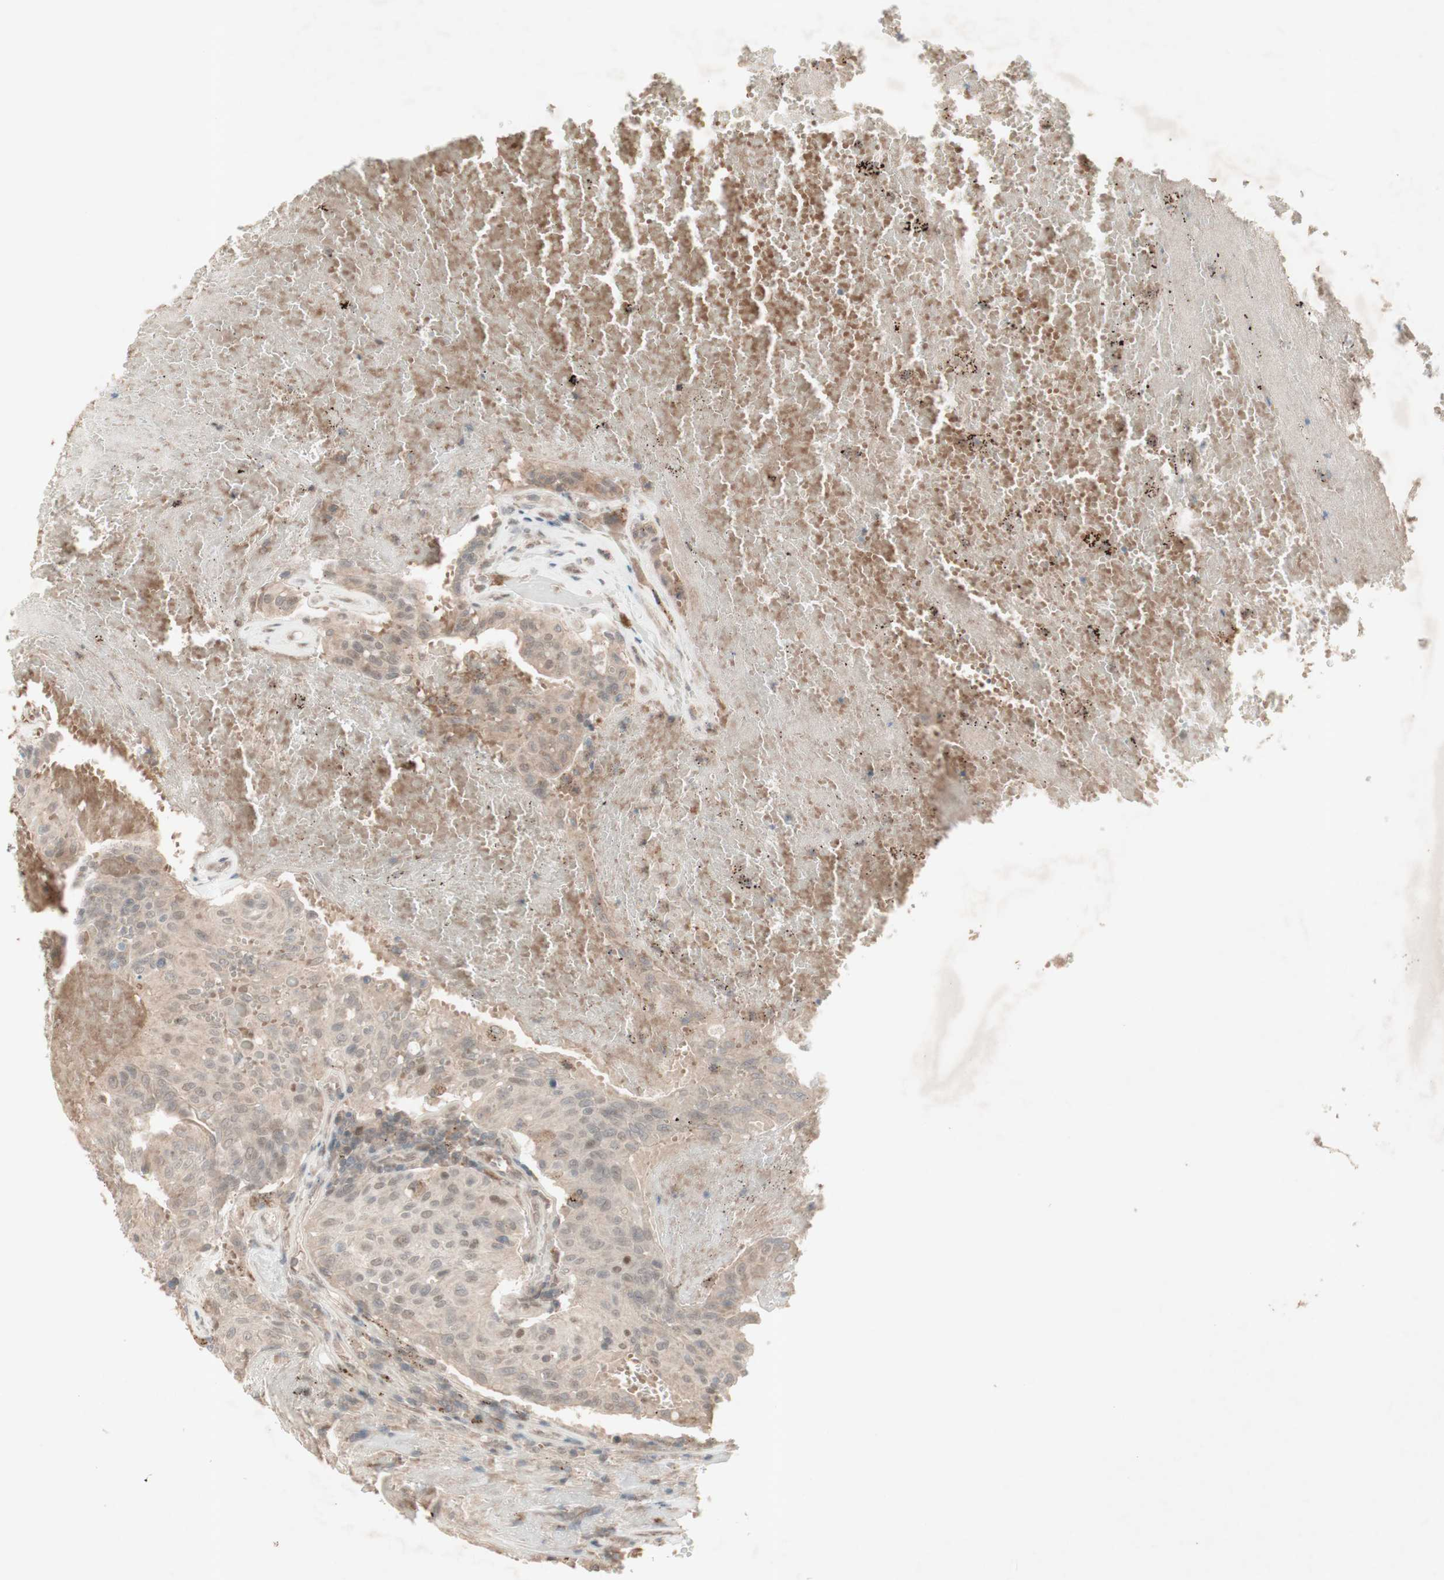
{"staining": {"intensity": "negative", "quantity": "none", "location": "none"}, "tissue": "urothelial cancer", "cell_type": "Tumor cells", "image_type": "cancer", "snomed": [{"axis": "morphology", "description": "Urothelial carcinoma, High grade"}, {"axis": "topography", "description": "Urinary bladder"}], "caption": "A micrograph of urothelial cancer stained for a protein exhibits no brown staining in tumor cells.", "gene": "MSH6", "patient": {"sex": "male", "age": 66}}